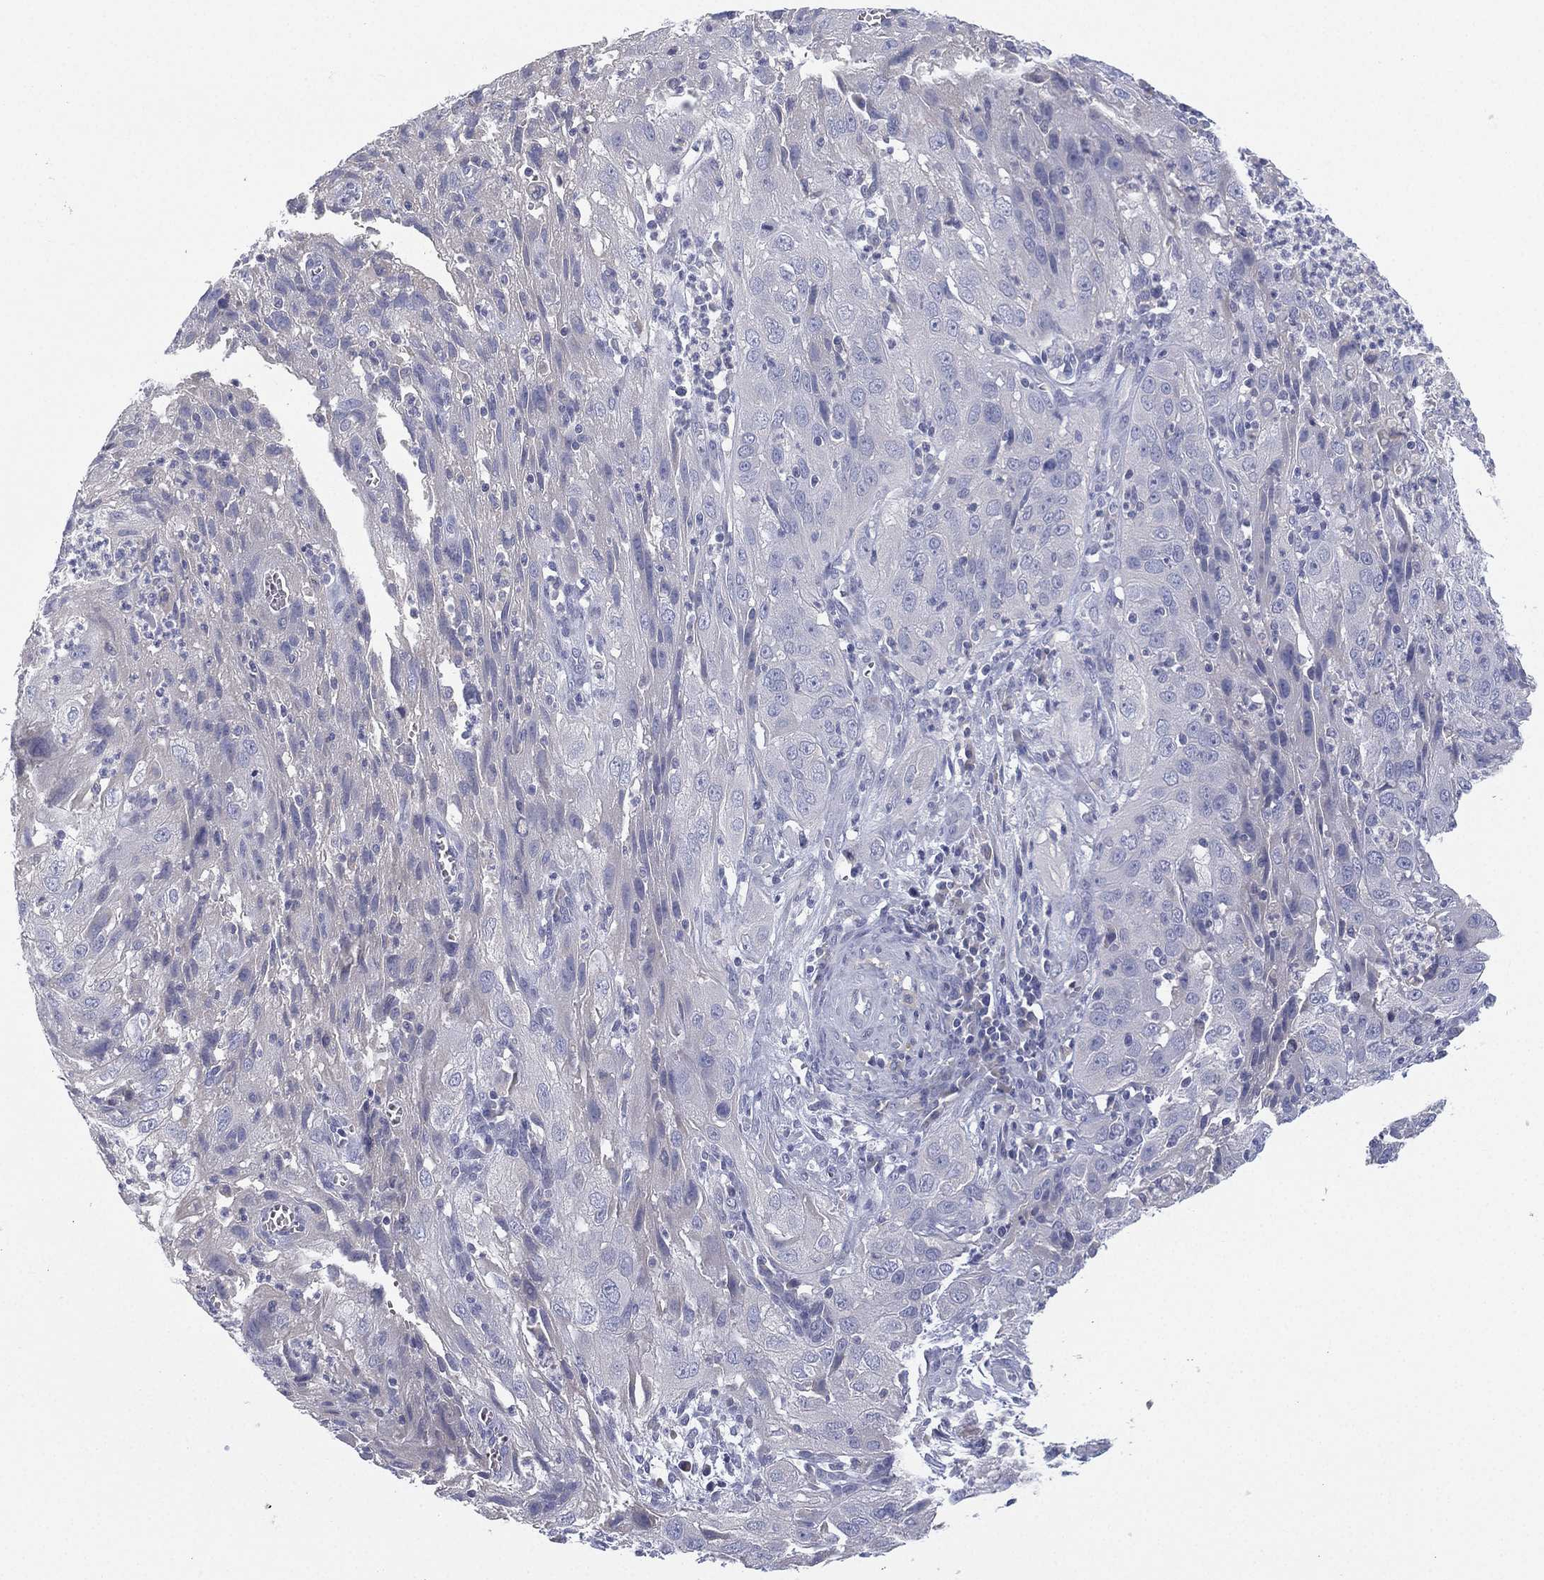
{"staining": {"intensity": "negative", "quantity": "none", "location": "none"}, "tissue": "cervical cancer", "cell_type": "Tumor cells", "image_type": "cancer", "snomed": [{"axis": "morphology", "description": "Squamous cell carcinoma, NOS"}, {"axis": "topography", "description": "Cervix"}], "caption": "Immunohistochemistry (IHC) of human cervical cancer (squamous cell carcinoma) exhibits no staining in tumor cells.", "gene": "CYP2D6", "patient": {"sex": "female", "age": 32}}